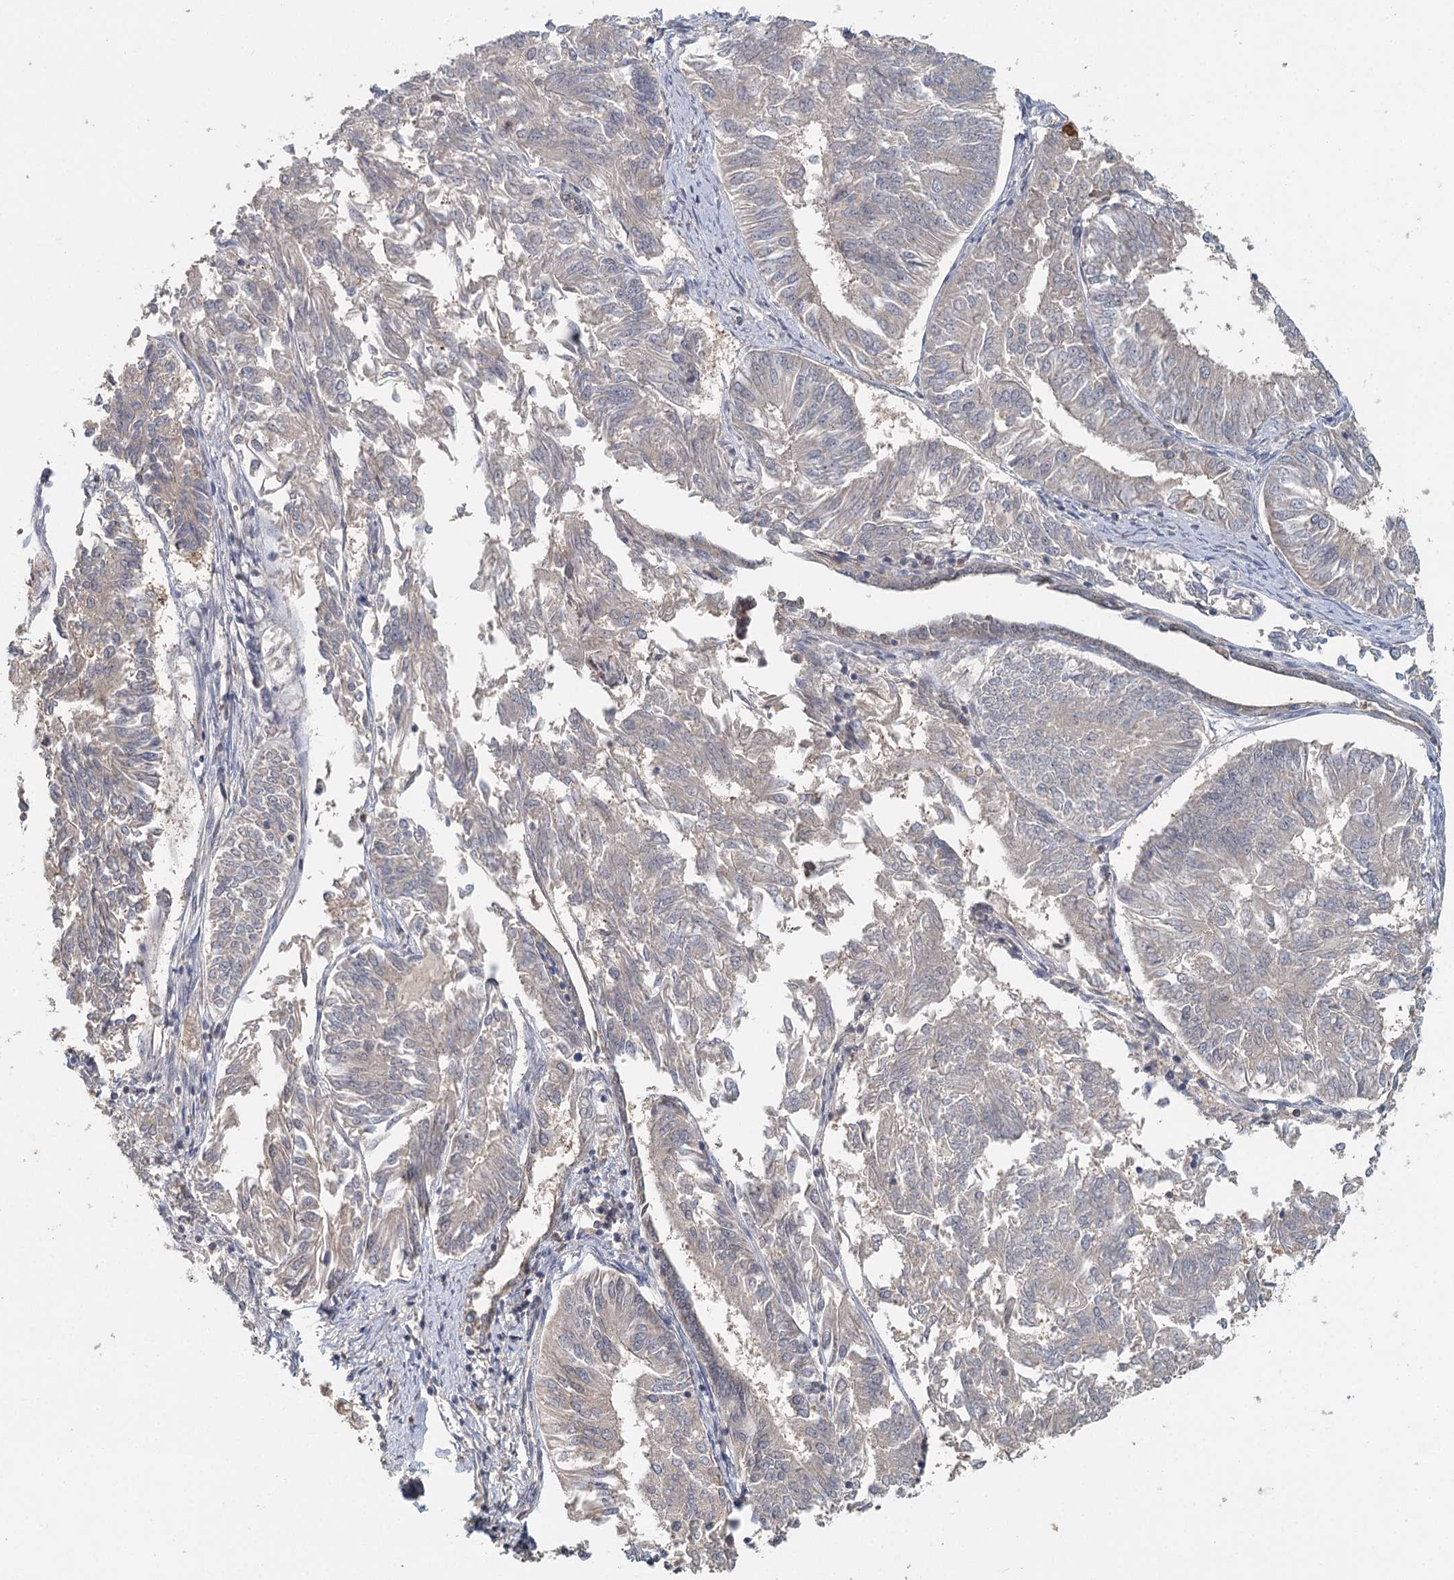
{"staining": {"intensity": "weak", "quantity": "<25%", "location": "cytoplasmic/membranous"}, "tissue": "endometrial cancer", "cell_type": "Tumor cells", "image_type": "cancer", "snomed": [{"axis": "morphology", "description": "Adenocarcinoma, NOS"}, {"axis": "topography", "description": "Endometrium"}], "caption": "An immunohistochemistry (IHC) photomicrograph of endometrial cancer (adenocarcinoma) is shown. There is no staining in tumor cells of endometrial cancer (adenocarcinoma). The staining was performed using DAB (3,3'-diaminobenzidine) to visualize the protein expression in brown, while the nuclei were stained in blue with hematoxylin (Magnification: 20x).", "gene": "ADK", "patient": {"sex": "female", "age": 58}}